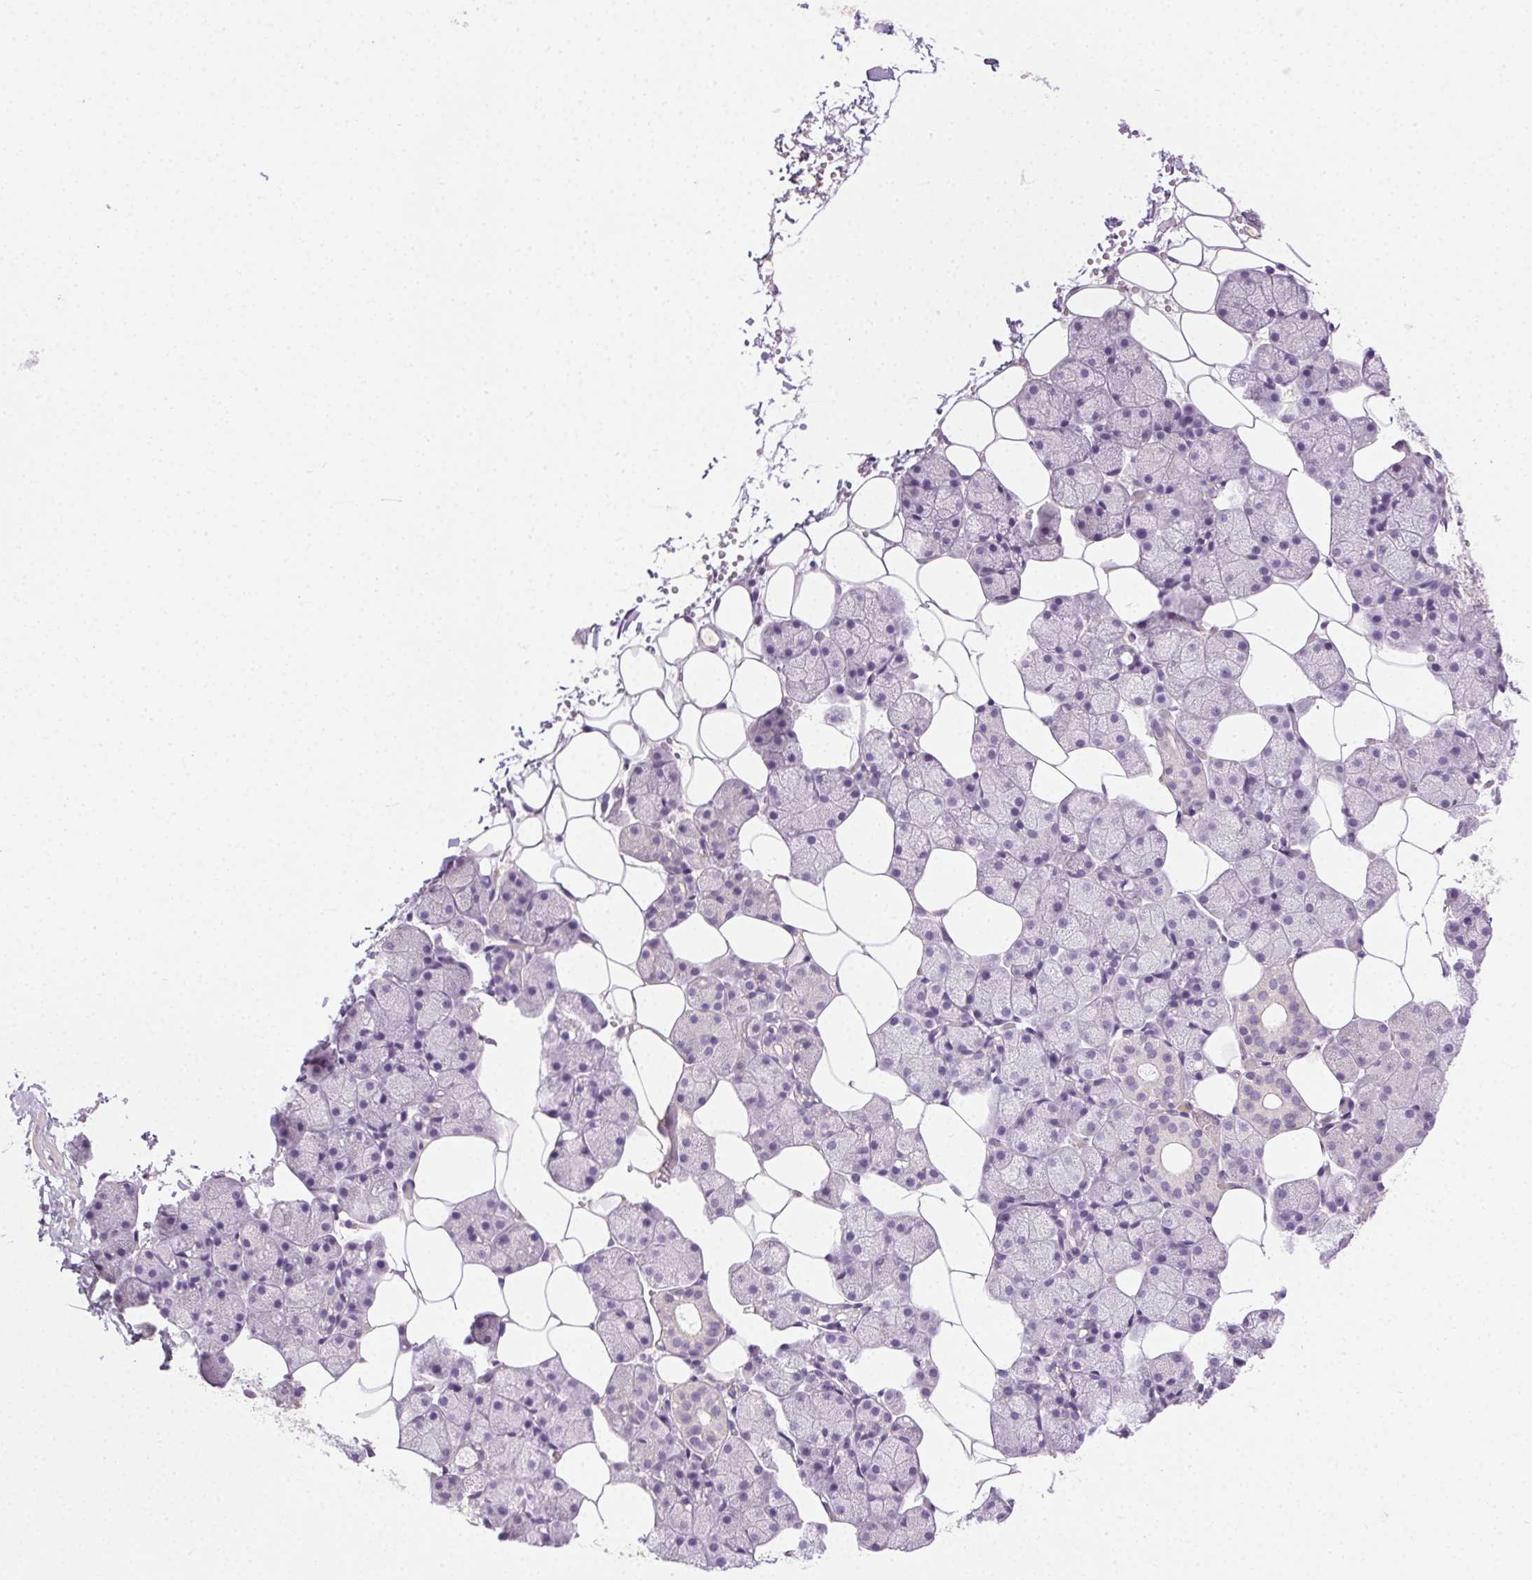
{"staining": {"intensity": "strong", "quantity": "<25%", "location": "cytoplasmic/membranous"}, "tissue": "salivary gland", "cell_type": "Glandular cells", "image_type": "normal", "snomed": [{"axis": "morphology", "description": "Normal tissue, NOS"}, {"axis": "topography", "description": "Salivary gland"}], "caption": "Immunohistochemical staining of benign human salivary gland reveals strong cytoplasmic/membranous protein staining in approximately <25% of glandular cells. (Stains: DAB in brown, nuclei in blue, Microscopy: brightfield microscopy at high magnification).", "gene": "BPIFB2", "patient": {"sex": "male", "age": 38}}